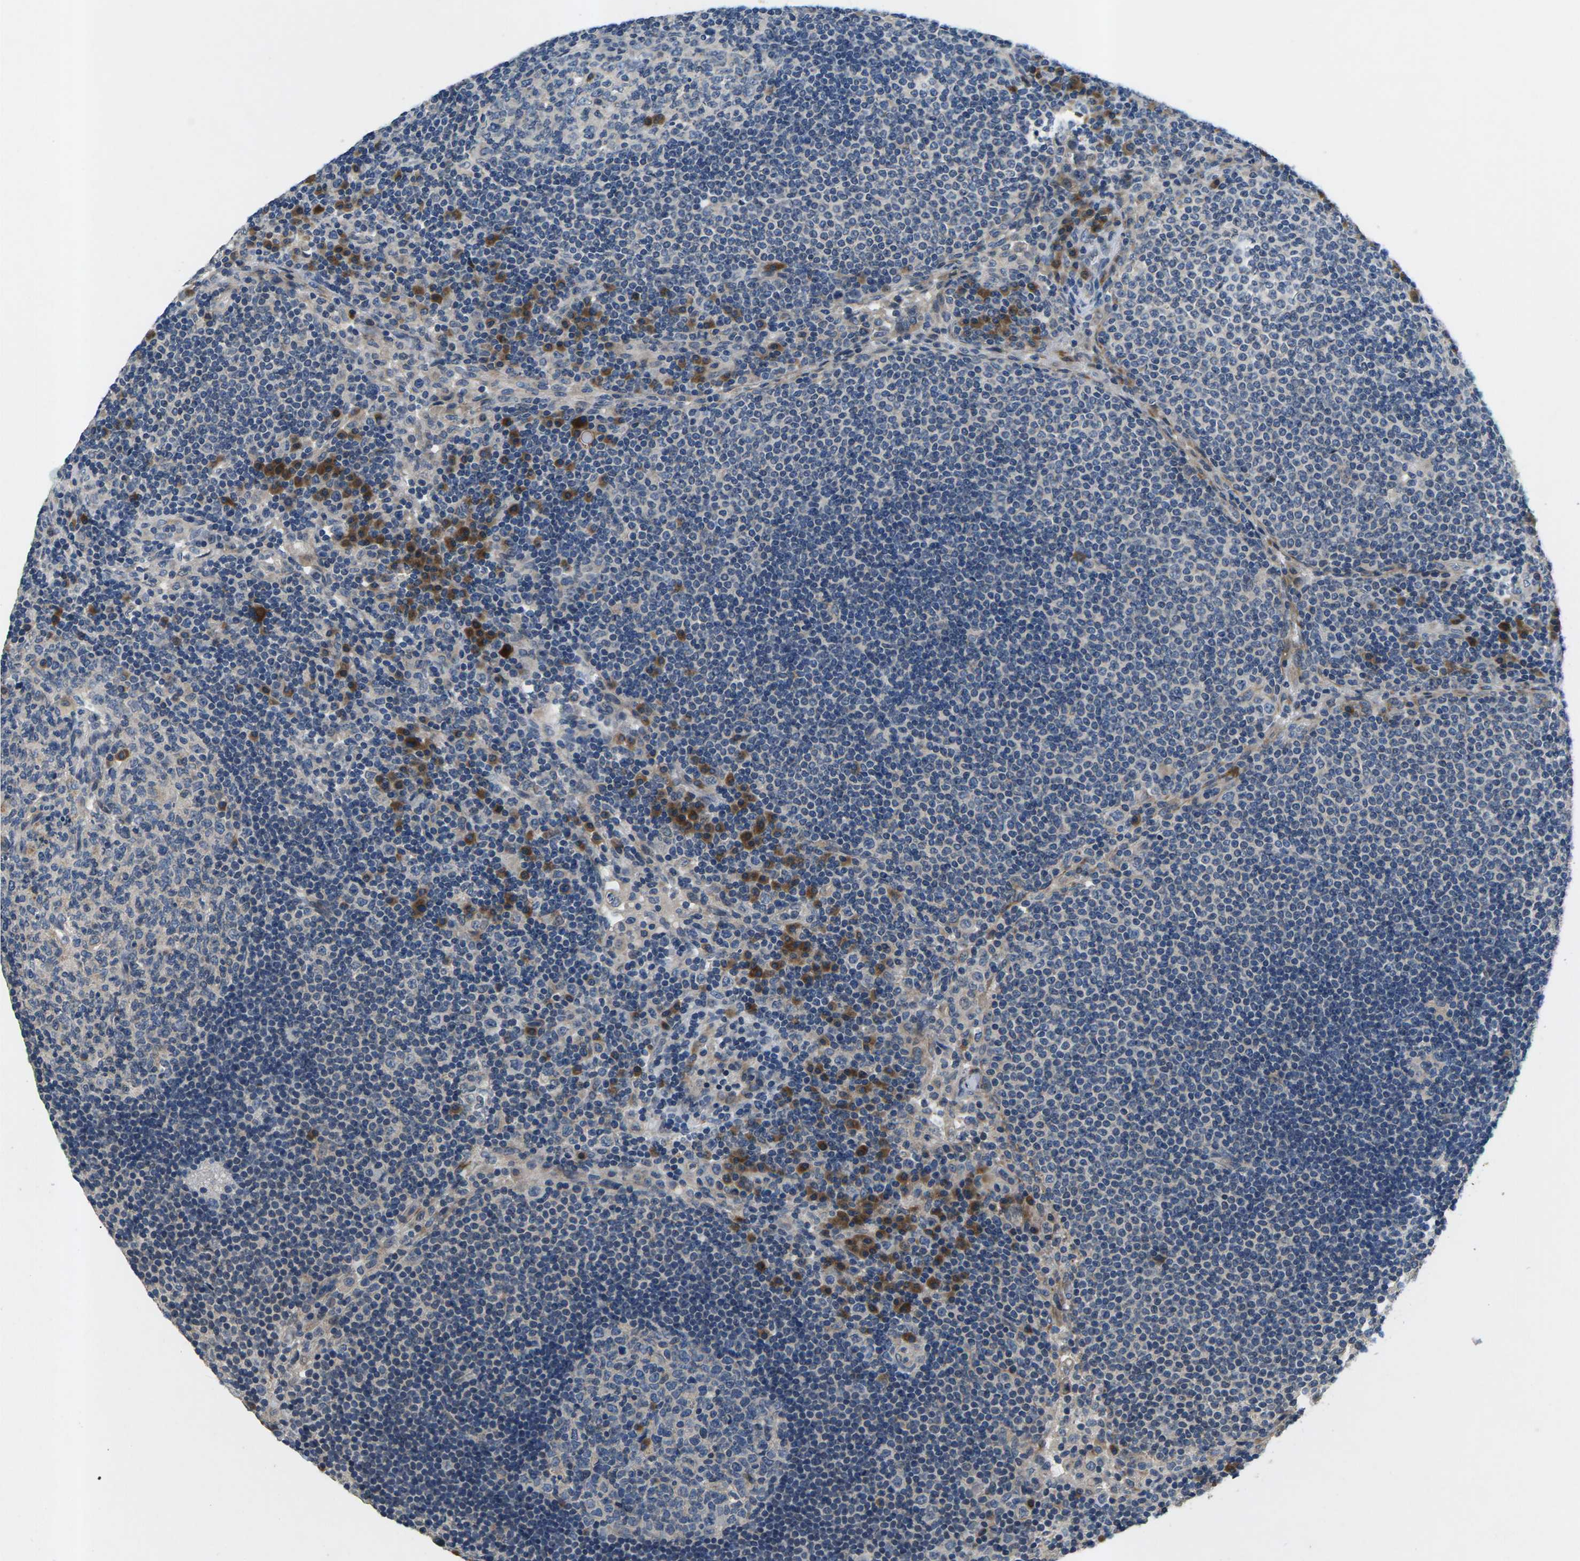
{"staining": {"intensity": "weak", "quantity": "<25%", "location": "cytoplasmic/membranous"}, "tissue": "lymph node", "cell_type": "Germinal center cells", "image_type": "normal", "snomed": [{"axis": "morphology", "description": "Normal tissue, NOS"}, {"axis": "topography", "description": "Lymph node"}], "caption": "IHC of unremarkable lymph node reveals no staining in germinal center cells. (Immunohistochemistry, brightfield microscopy, high magnification).", "gene": "ERGIC3", "patient": {"sex": "female", "age": 53}}